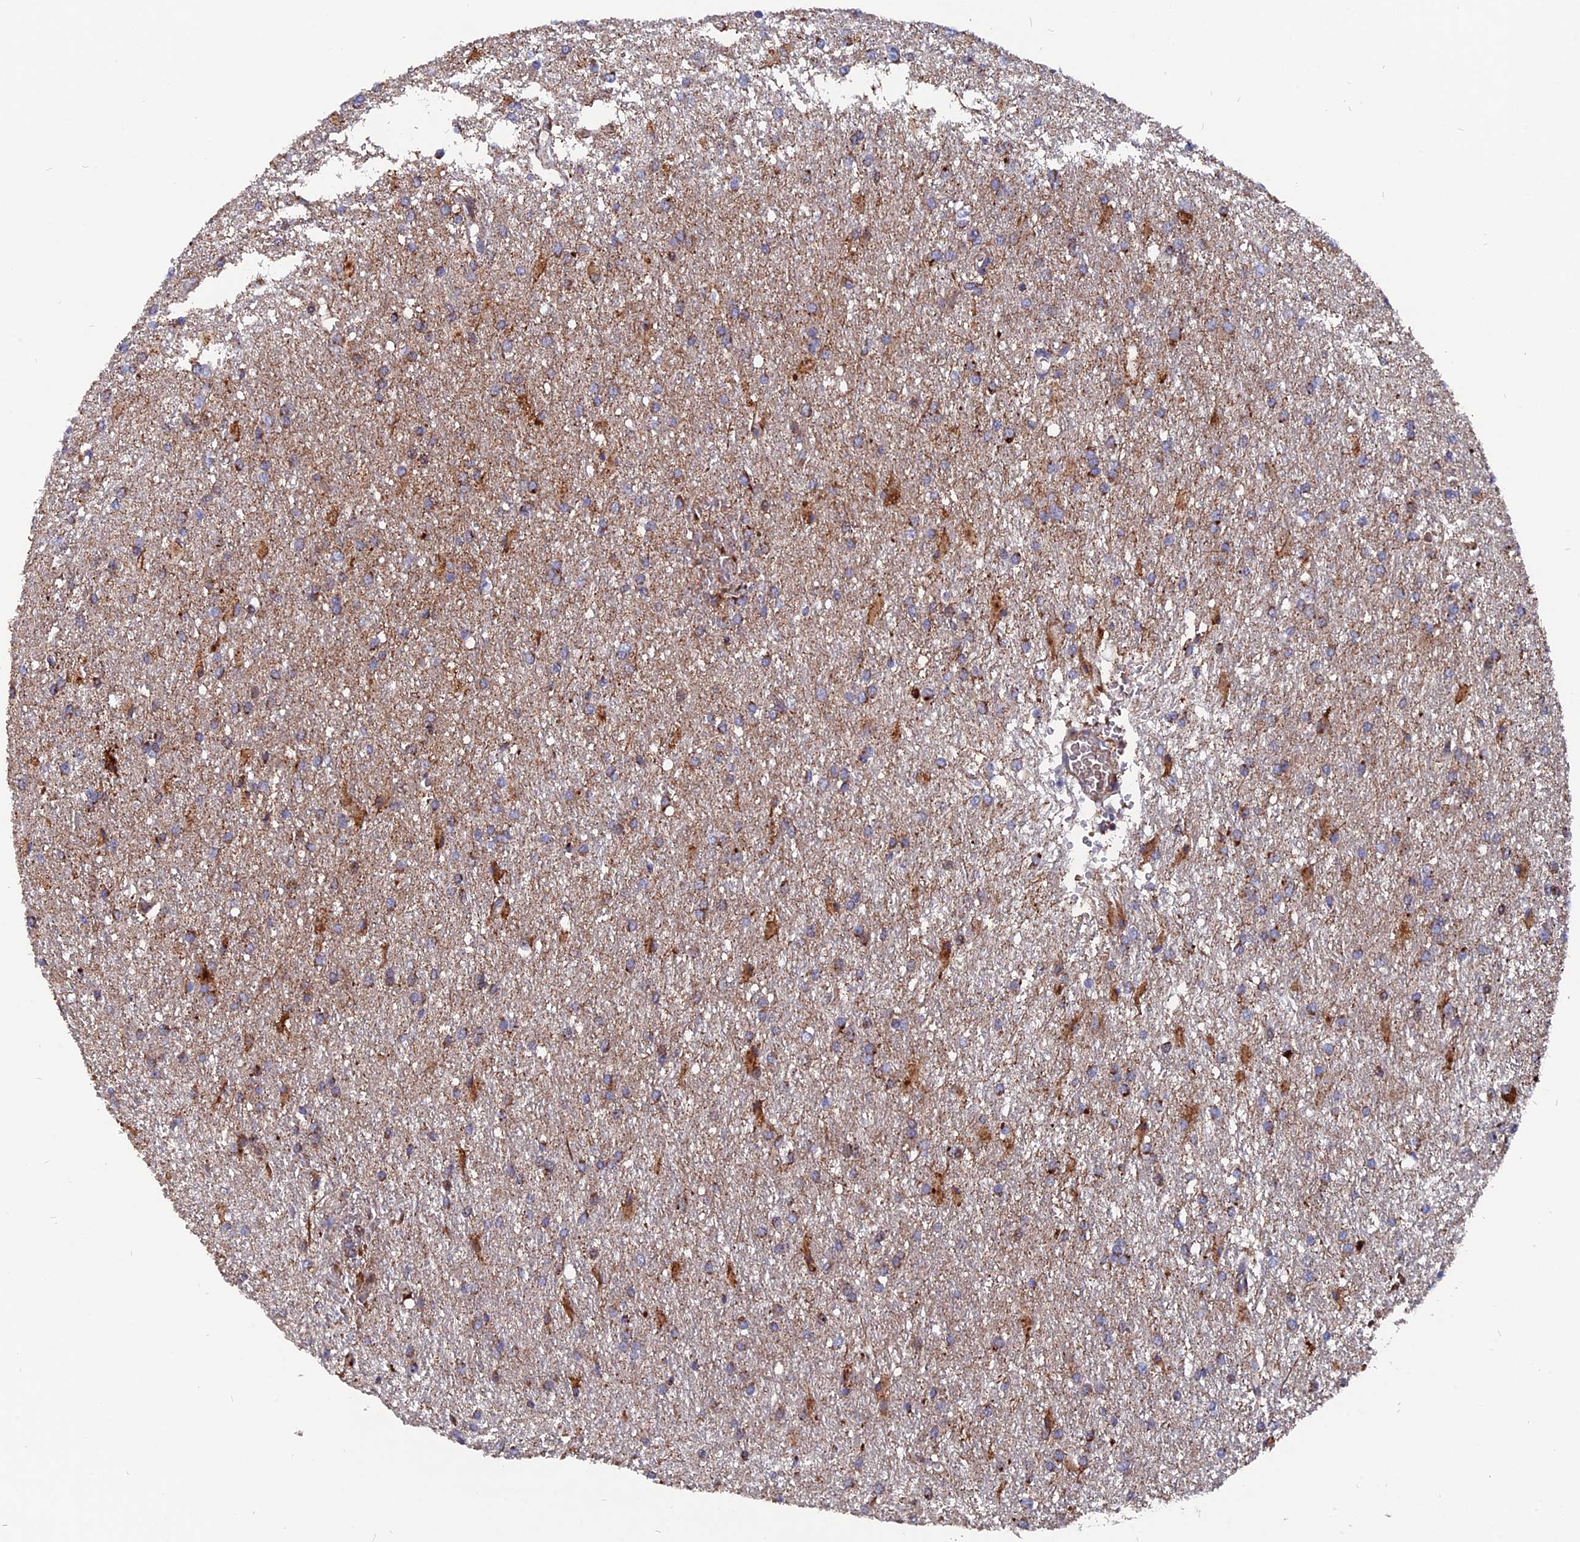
{"staining": {"intensity": "moderate", "quantity": ">75%", "location": "cytoplasmic/membranous"}, "tissue": "glioma", "cell_type": "Tumor cells", "image_type": "cancer", "snomed": [{"axis": "morphology", "description": "Glioma, malignant, High grade"}, {"axis": "topography", "description": "Brain"}], "caption": "The image demonstrates staining of malignant glioma (high-grade), revealing moderate cytoplasmic/membranous protein staining (brown color) within tumor cells. (DAB (3,3'-diaminobenzidine) = brown stain, brightfield microscopy at high magnification).", "gene": "TGFA", "patient": {"sex": "female", "age": 50}}